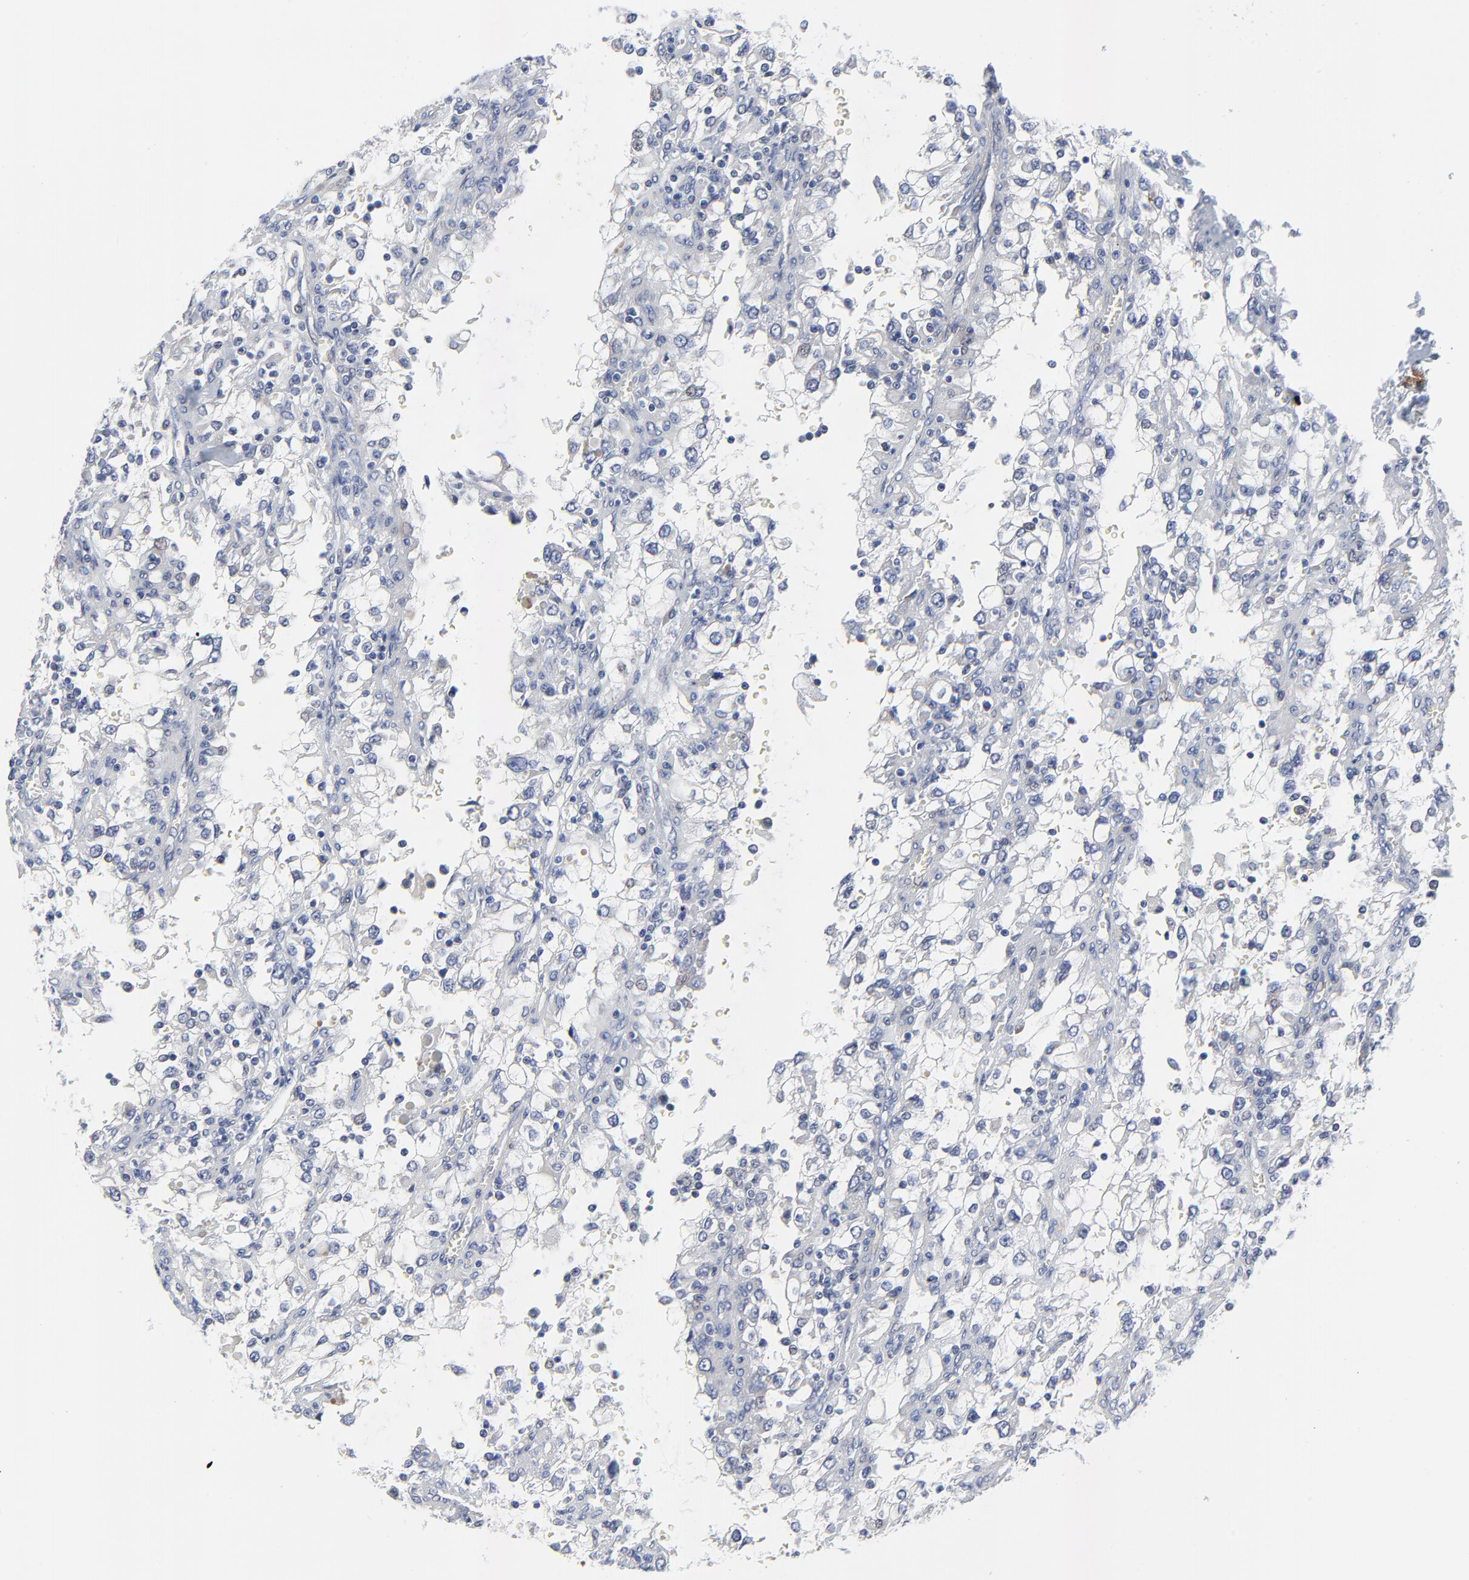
{"staining": {"intensity": "negative", "quantity": "none", "location": "none"}, "tissue": "renal cancer", "cell_type": "Tumor cells", "image_type": "cancer", "snomed": [{"axis": "morphology", "description": "Adenocarcinoma, NOS"}, {"axis": "topography", "description": "Kidney"}], "caption": "IHC of renal cancer (adenocarcinoma) reveals no positivity in tumor cells. (Stains: DAB (3,3'-diaminobenzidine) immunohistochemistry with hematoxylin counter stain, Microscopy: brightfield microscopy at high magnification).", "gene": "NLGN3", "patient": {"sex": "female", "age": 52}}